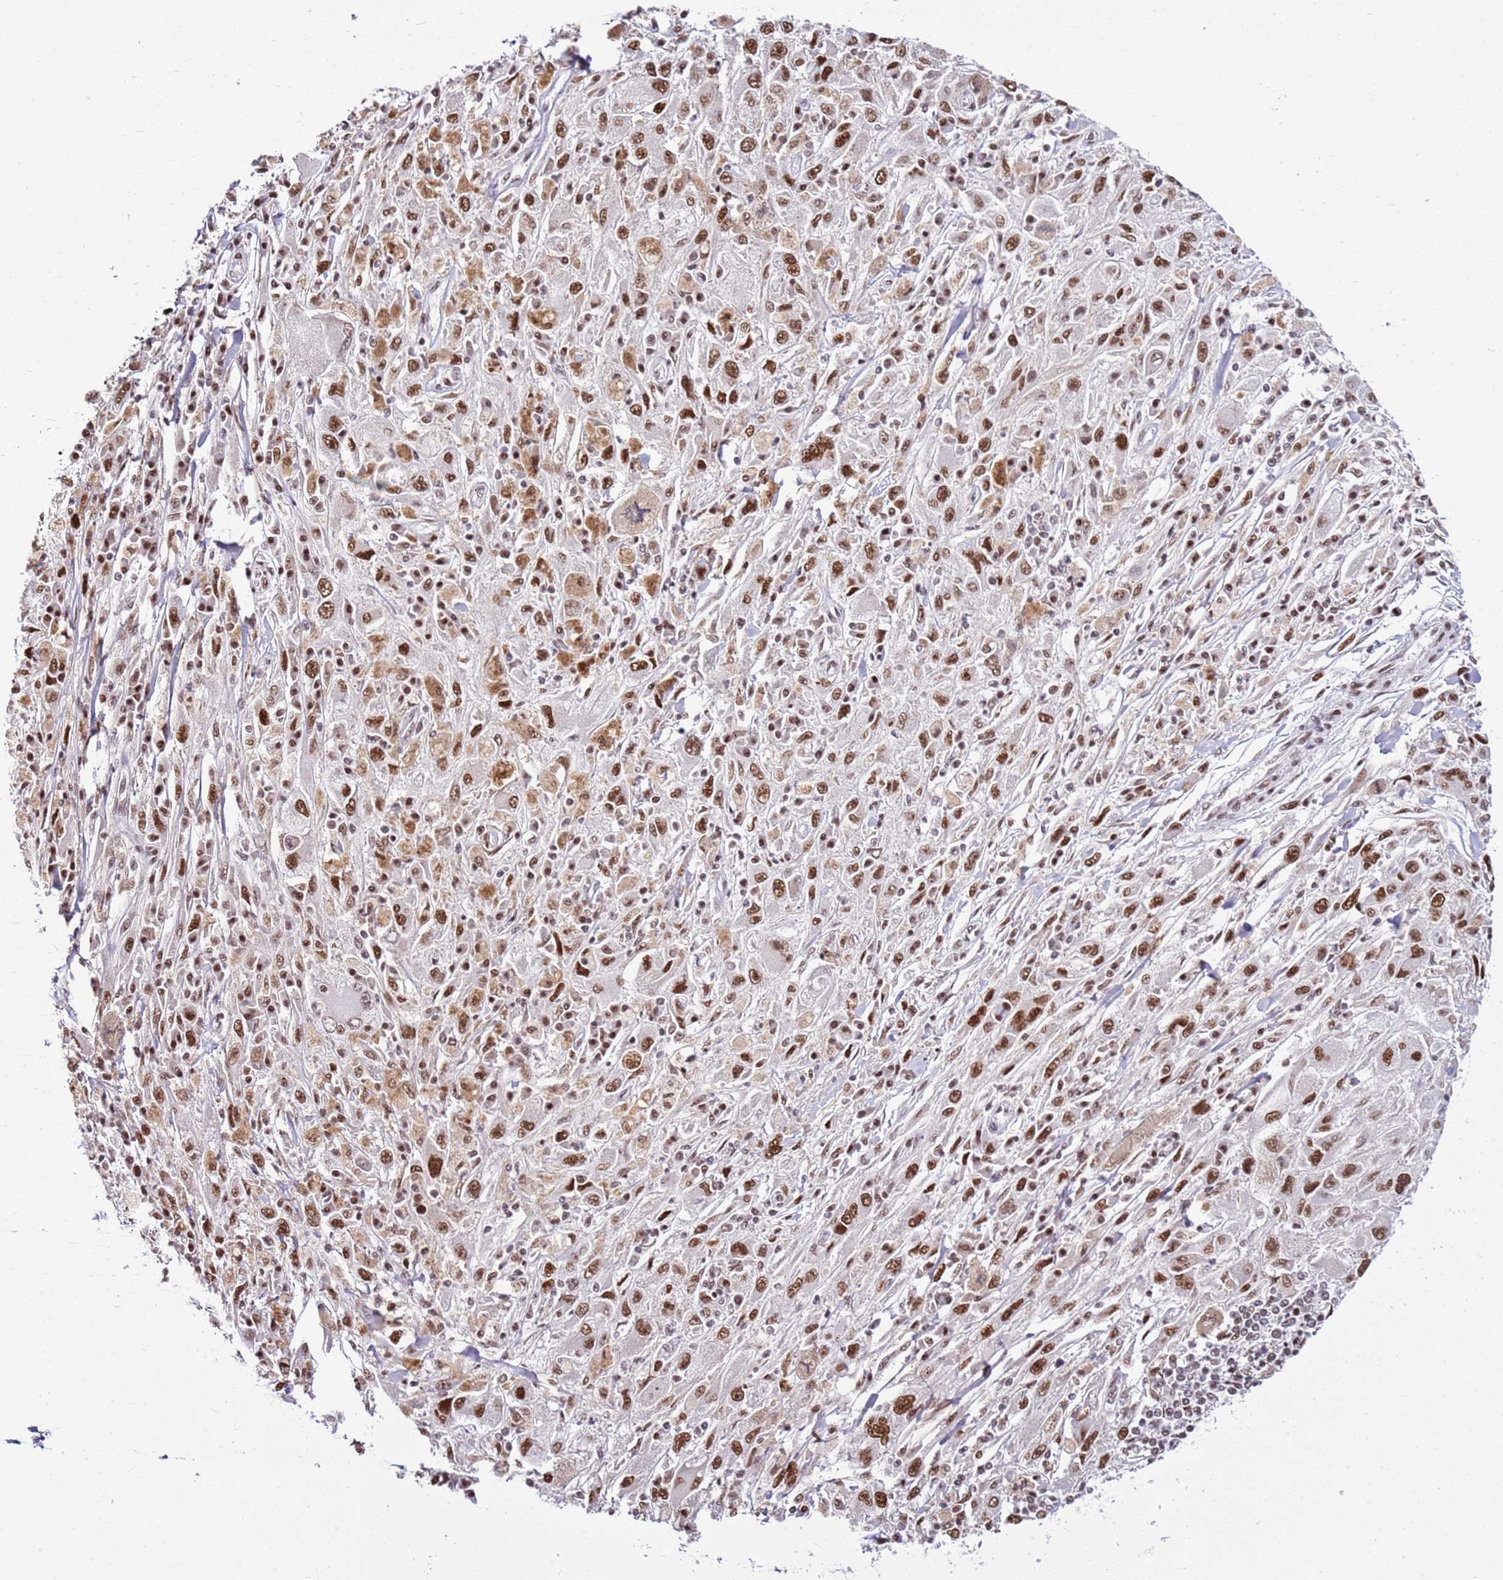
{"staining": {"intensity": "moderate", "quantity": ">75%", "location": "nuclear"}, "tissue": "melanoma", "cell_type": "Tumor cells", "image_type": "cancer", "snomed": [{"axis": "morphology", "description": "Malignant melanoma, Metastatic site"}, {"axis": "topography", "description": "Skin"}], "caption": "A photomicrograph showing moderate nuclear staining in about >75% of tumor cells in melanoma, as visualized by brown immunohistochemical staining.", "gene": "AKAP8L", "patient": {"sex": "male", "age": 53}}